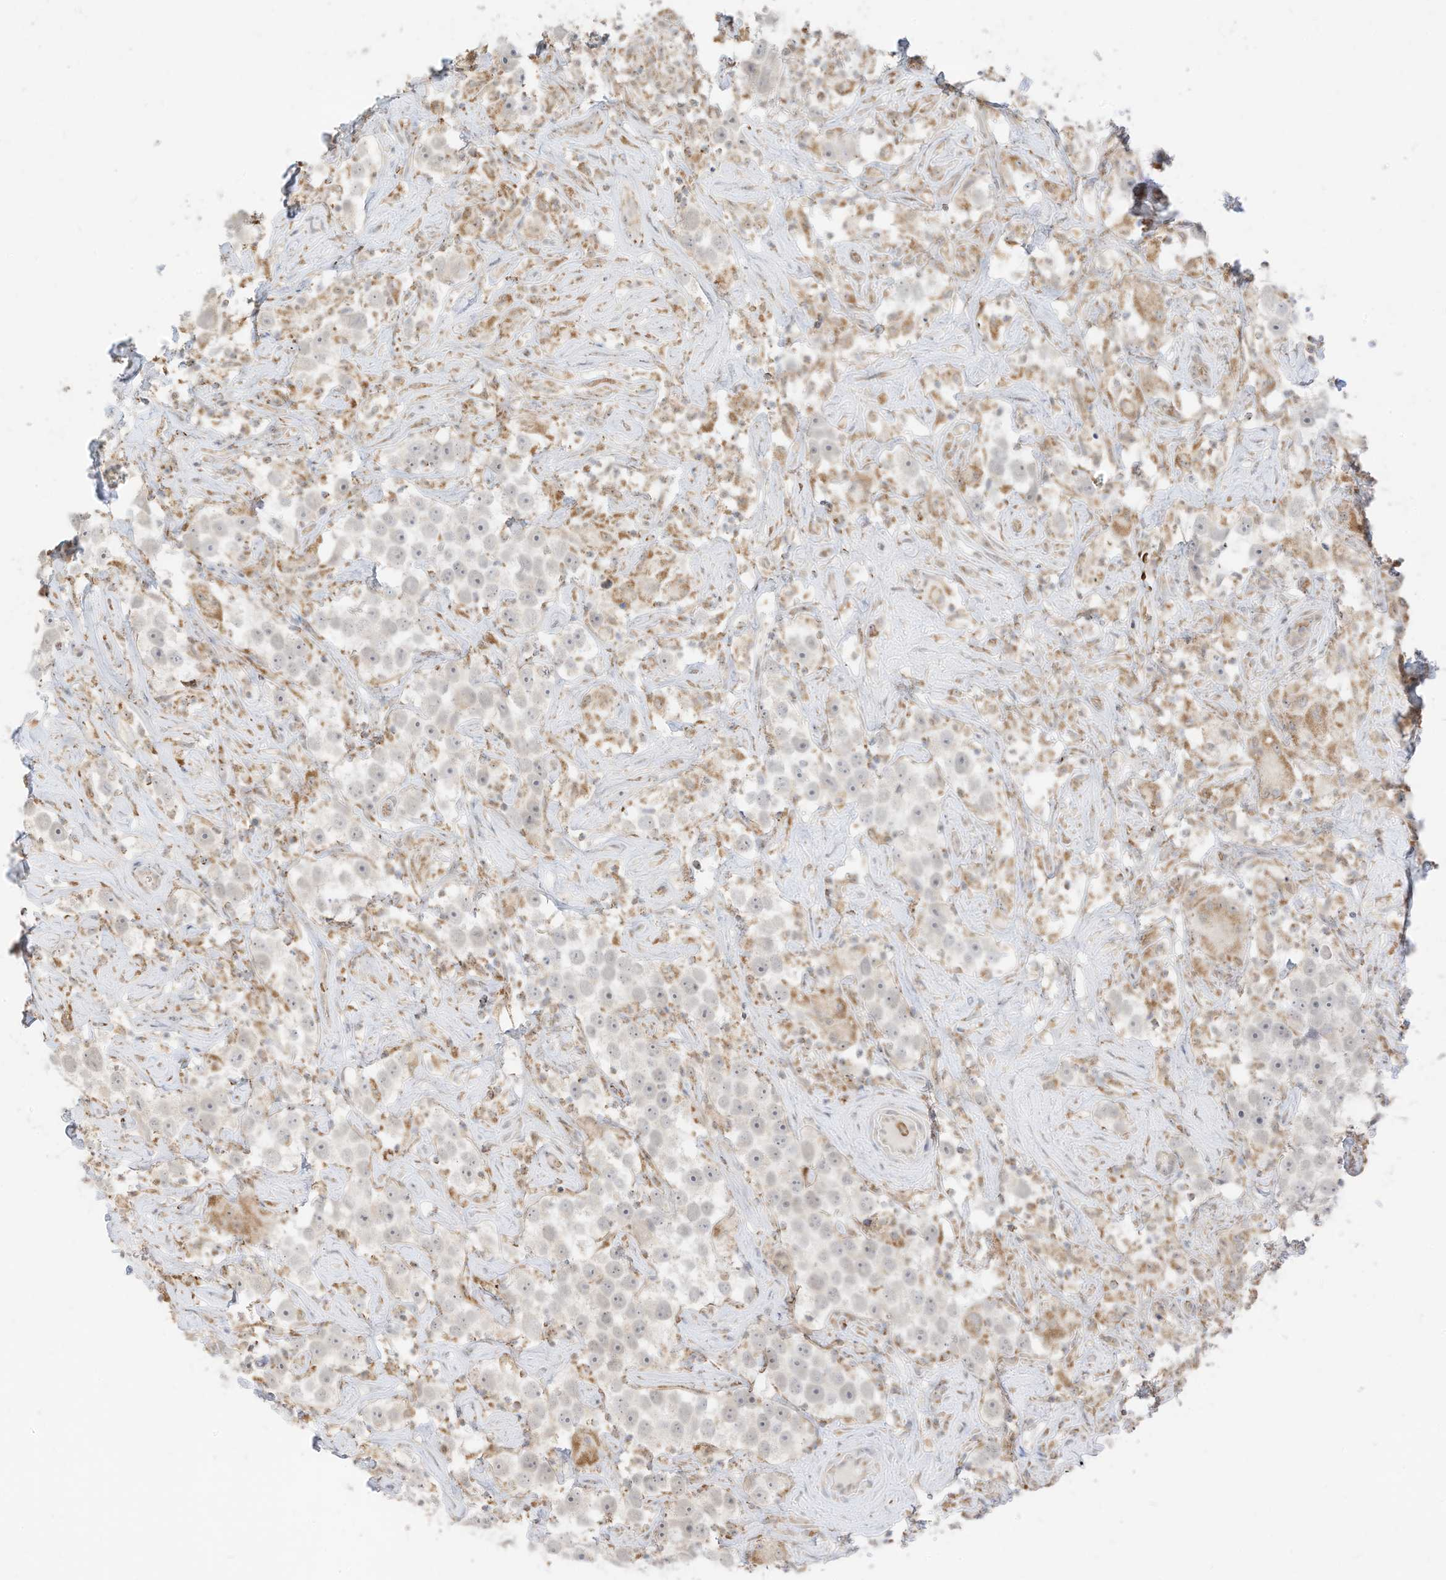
{"staining": {"intensity": "negative", "quantity": "none", "location": "none"}, "tissue": "testis cancer", "cell_type": "Tumor cells", "image_type": "cancer", "snomed": [{"axis": "morphology", "description": "Seminoma, NOS"}, {"axis": "topography", "description": "Testis"}], "caption": "Immunohistochemistry (IHC) of testis seminoma exhibits no staining in tumor cells. The staining was performed using DAB (3,3'-diaminobenzidine) to visualize the protein expression in brown, while the nuclei were stained in blue with hematoxylin (Magnification: 20x).", "gene": "MTUS2", "patient": {"sex": "male", "age": 49}}